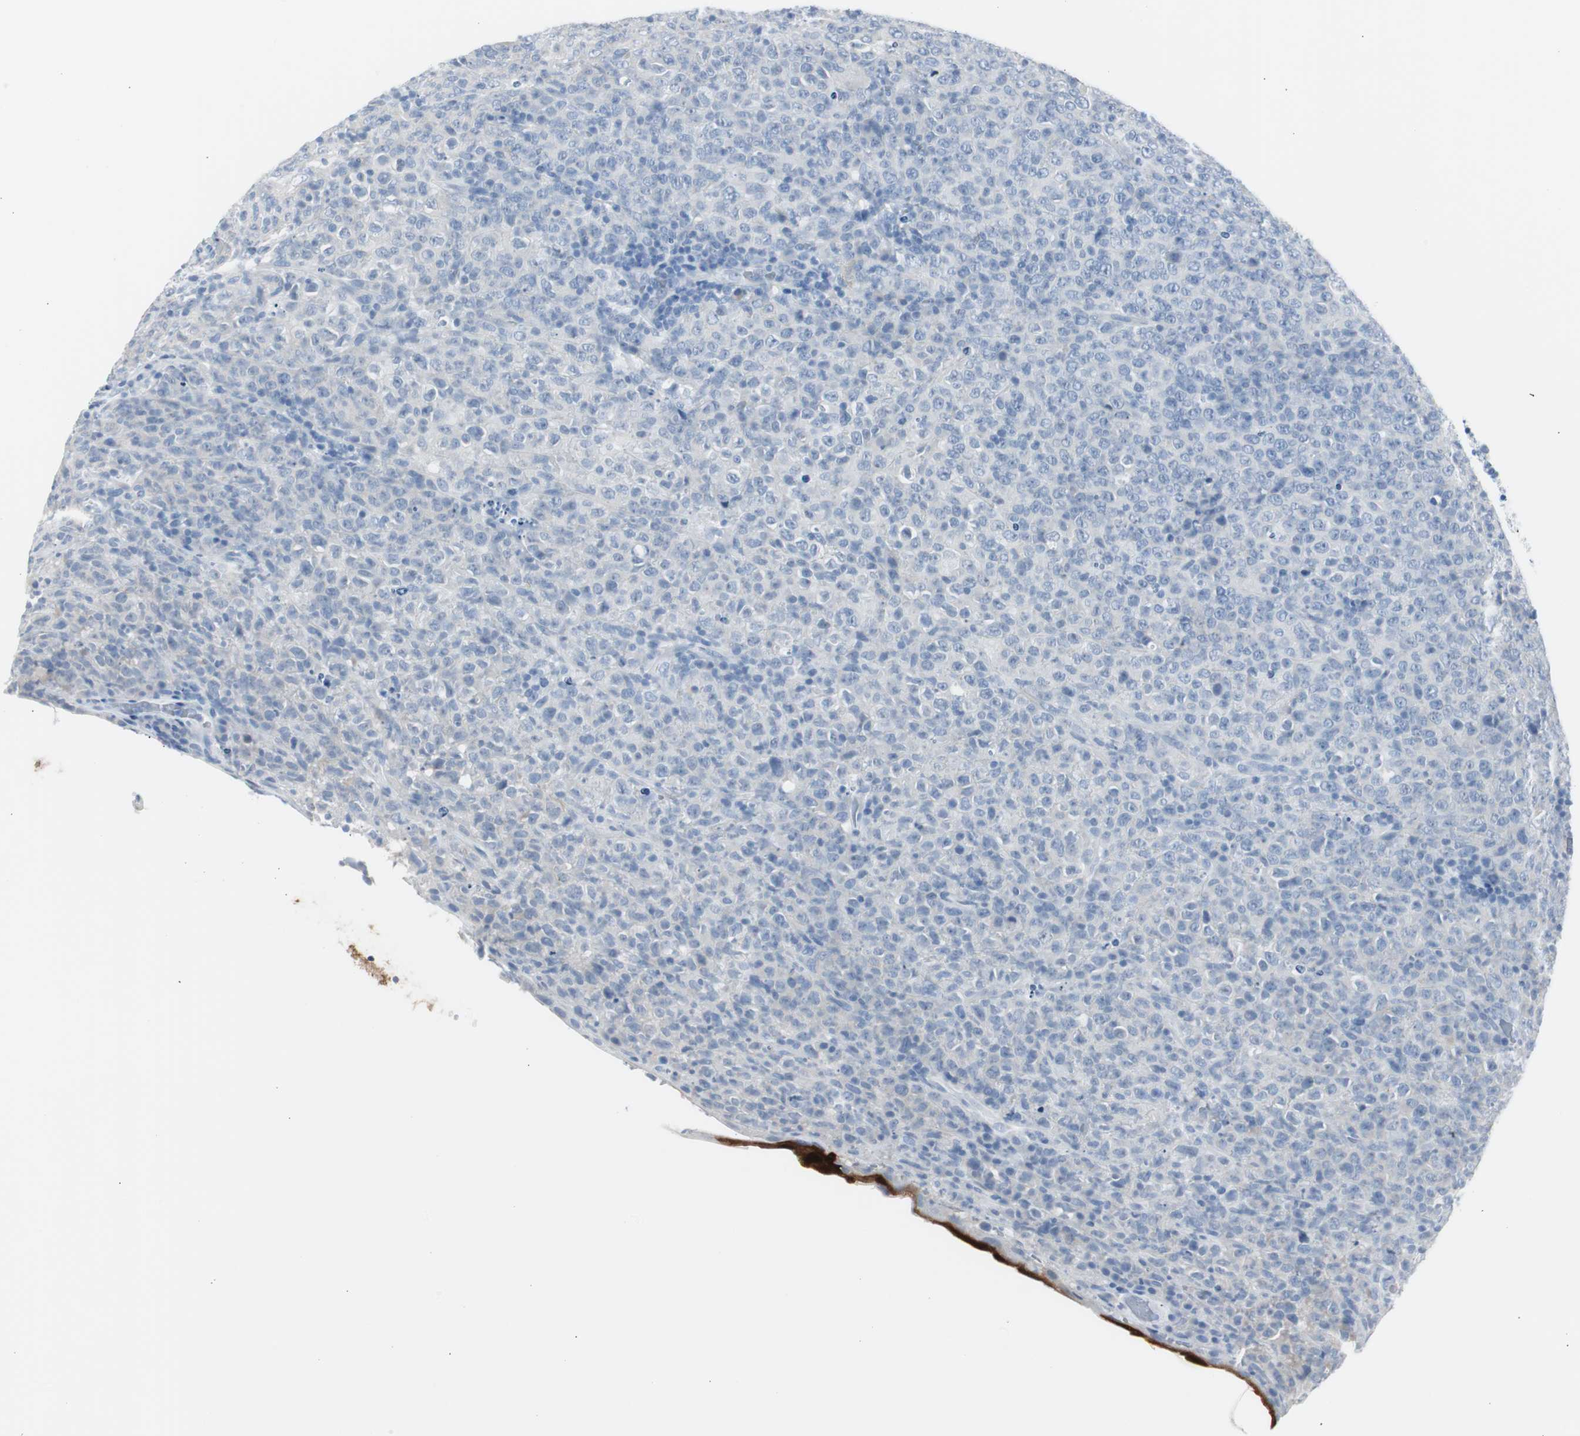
{"staining": {"intensity": "negative", "quantity": "none", "location": "none"}, "tissue": "lymphoma", "cell_type": "Tumor cells", "image_type": "cancer", "snomed": [{"axis": "morphology", "description": "Malignant lymphoma, non-Hodgkin's type, High grade"}, {"axis": "topography", "description": "Tonsil"}], "caption": "Immunohistochemistry (IHC) micrograph of neoplastic tissue: high-grade malignant lymphoma, non-Hodgkin's type stained with DAB demonstrates no significant protein staining in tumor cells. The staining is performed using DAB brown chromogen with nuclei counter-stained in using hematoxylin.", "gene": "S100A7", "patient": {"sex": "female", "age": 36}}